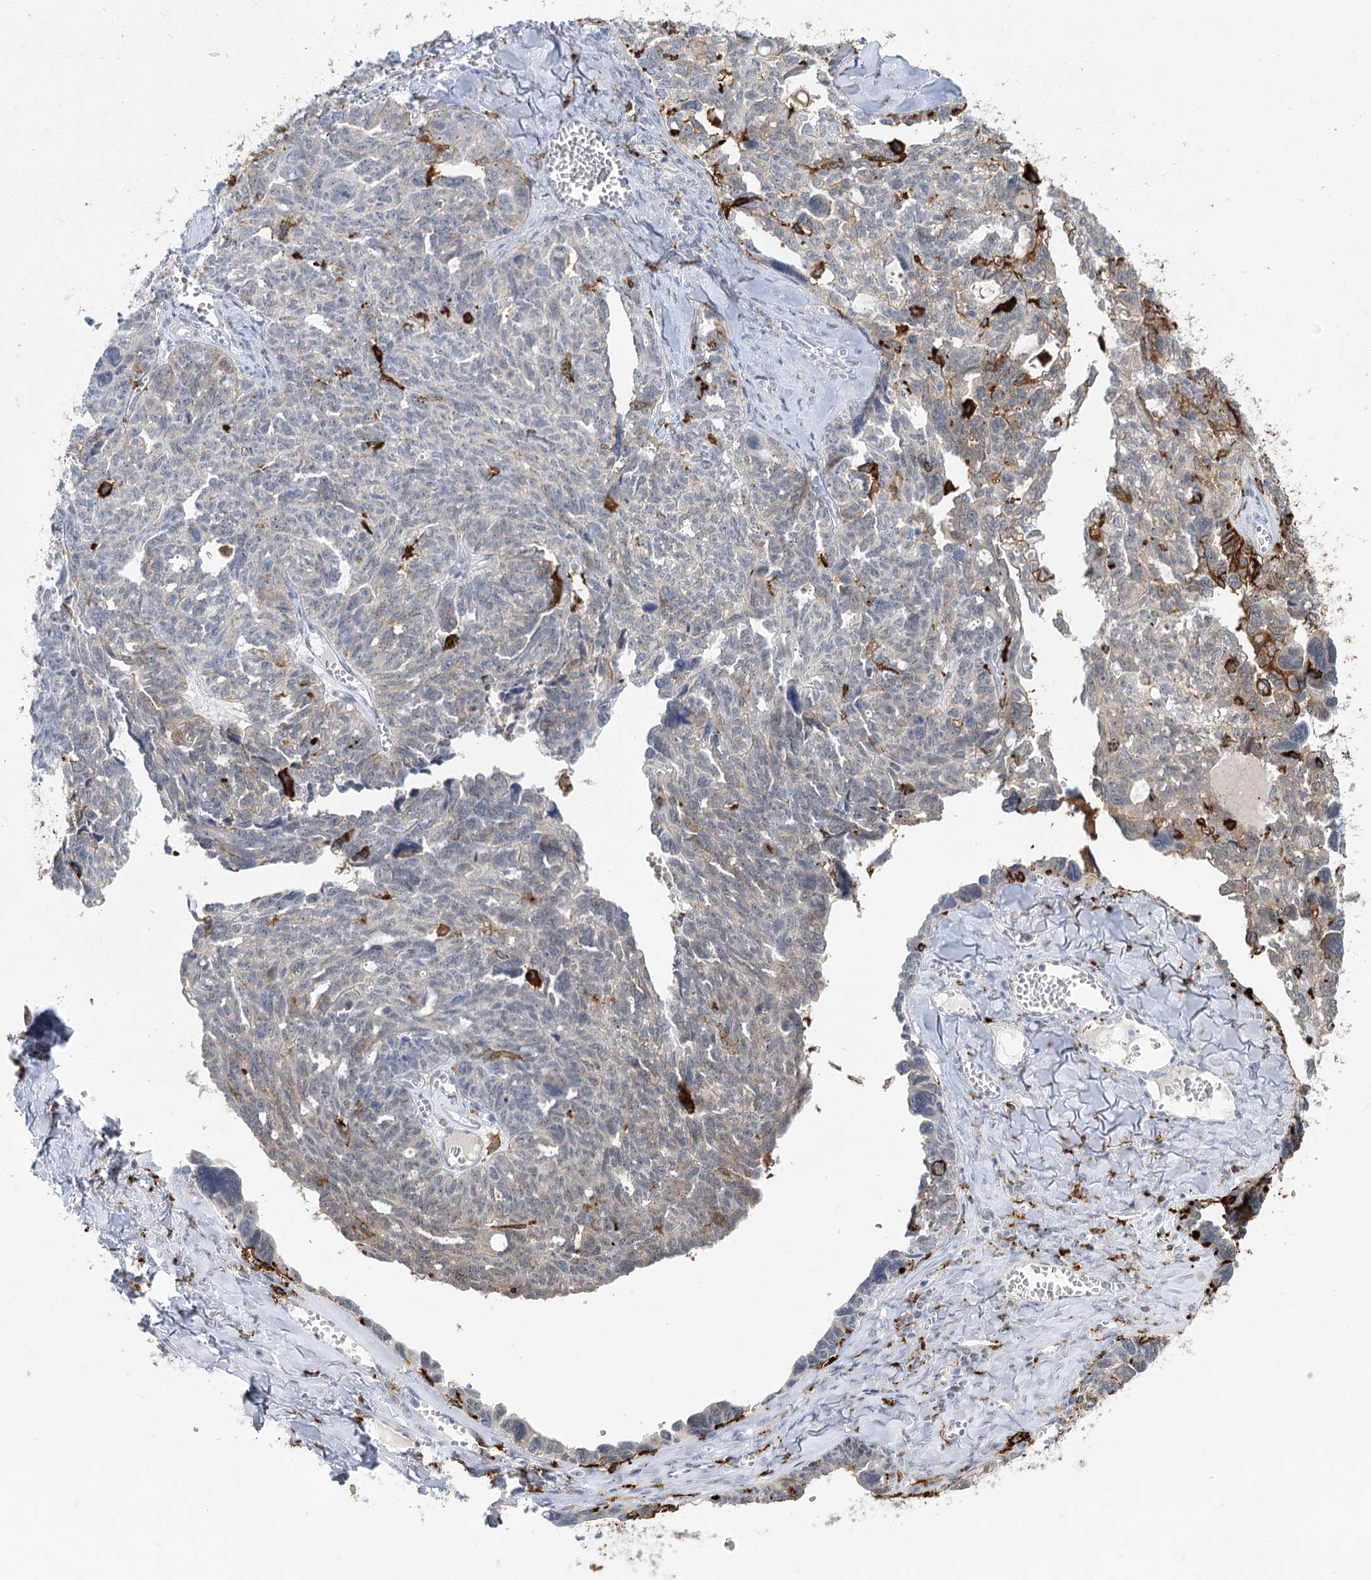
{"staining": {"intensity": "moderate", "quantity": "<25%", "location": "cytoplasmic/membranous"}, "tissue": "ovarian cancer", "cell_type": "Tumor cells", "image_type": "cancer", "snomed": [{"axis": "morphology", "description": "Cystadenocarcinoma, serous, NOS"}, {"axis": "topography", "description": "Ovary"}], "caption": "The immunohistochemical stain shows moderate cytoplasmic/membranous expression in tumor cells of ovarian serous cystadenocarcinoma tissue. (brown staining indicates protein expression, while blue staining denotes nuclei).", "gene": "PIWIL4", "patient": {"sex": "female", "age": 79}}